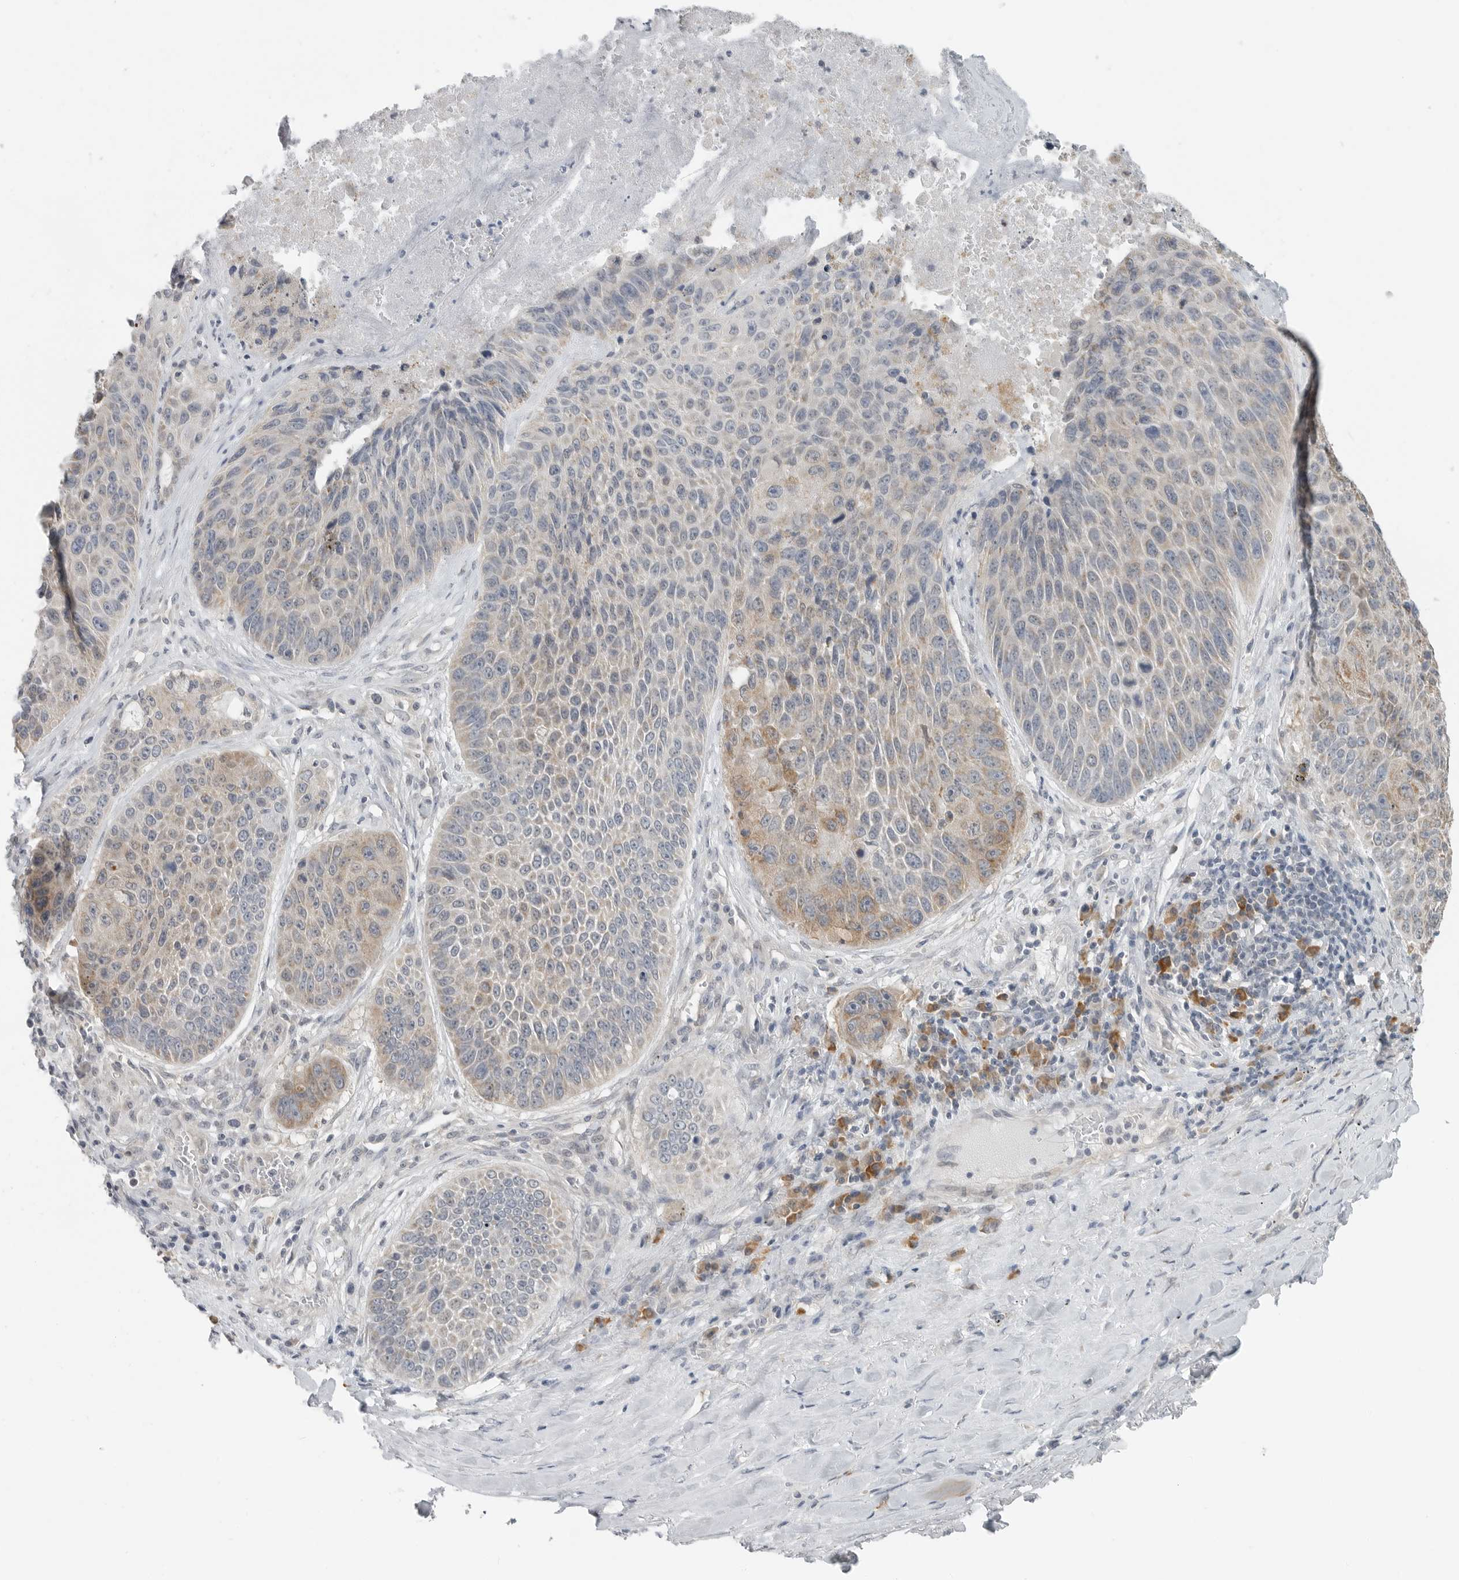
{"staining": {"intensity": "weak", "quantity": "25%-75%", "location": "cytoplasmic/membranous"}, "tissue": "lung cancer", "cell_type": "Tumor cells", "image_type": "cancer", "snomed": [{"axis": "morphology", "description": "Squamous cell carcinoma, NOS"}, {"axis": "topography", "description": "Lung"}], "caption": "Immunohistochemistry staining of squamous cell carcinoma (lung), which exhibits low levels of weak cytoplasmic/membranous positivity in approximately 25%-75% of tumor cells indicating weak cytoplasmic/membranous protein staining. The staining was performed using DAB (brown) for protein detection and nuclei were counterstained in hematoxylin (blue).", "gene": "IL12RB2", "patient": {"sex": "male", "age": 61}}